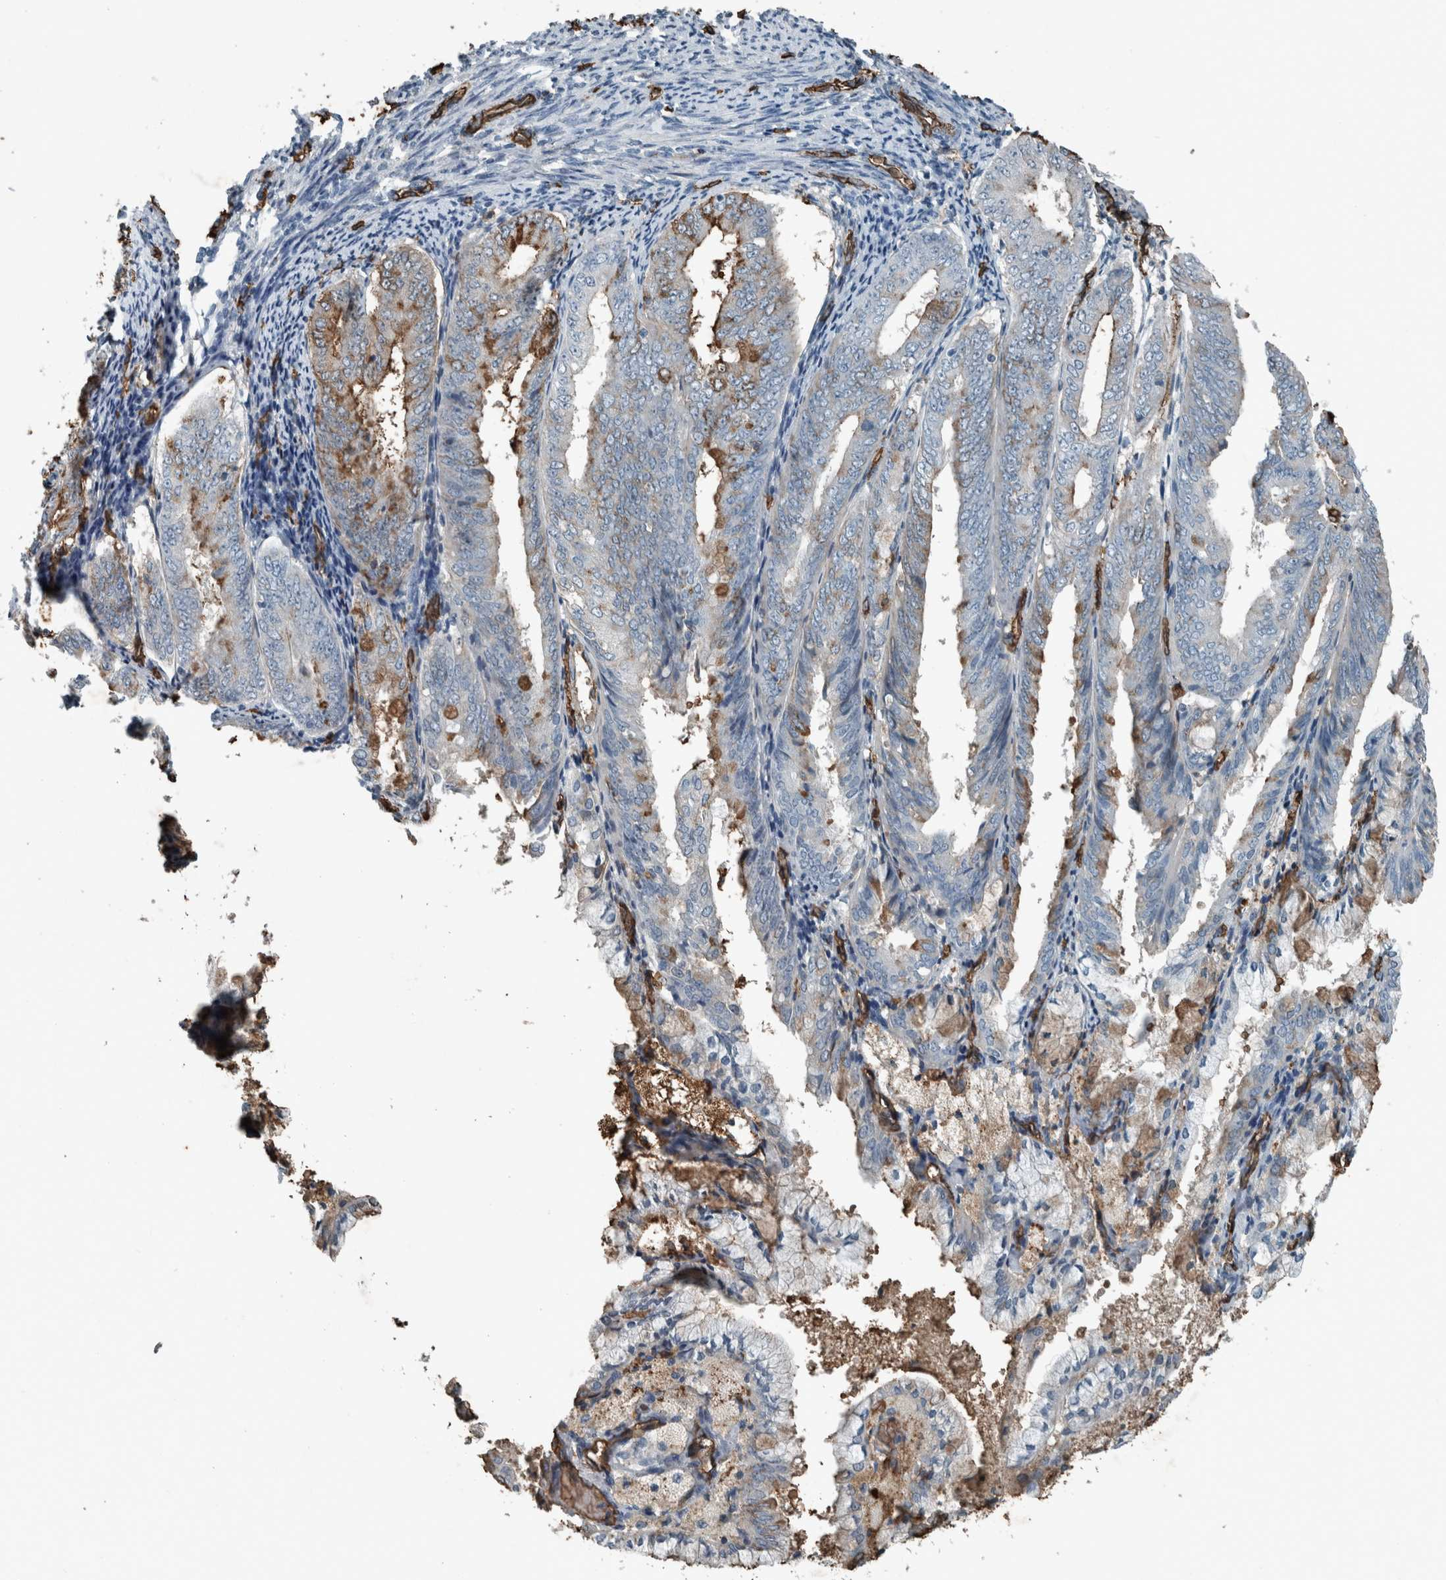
{"staining": {"intensity": "moderate", "quantity": "<25%", "location": "cytoplasmic/membranous"}, "tissue": "endometrial cancer", "cell_type": "Tumor cells", "image_type": "cancer", "snomed": [{"axis": "morphology", "description": "Adenocarcinoma, NOS"}, {"axis": "topography", "description": "Endometrium"}], "caption": "There is low levels of moderate cytoplasmic/membranous expression in tumor cells of endometrial adenocarcinoma, as demonstrated by immunohistochemical staining (brown color).", "gene": "LBP", "patient": {"sex": "female", "age": 63}}